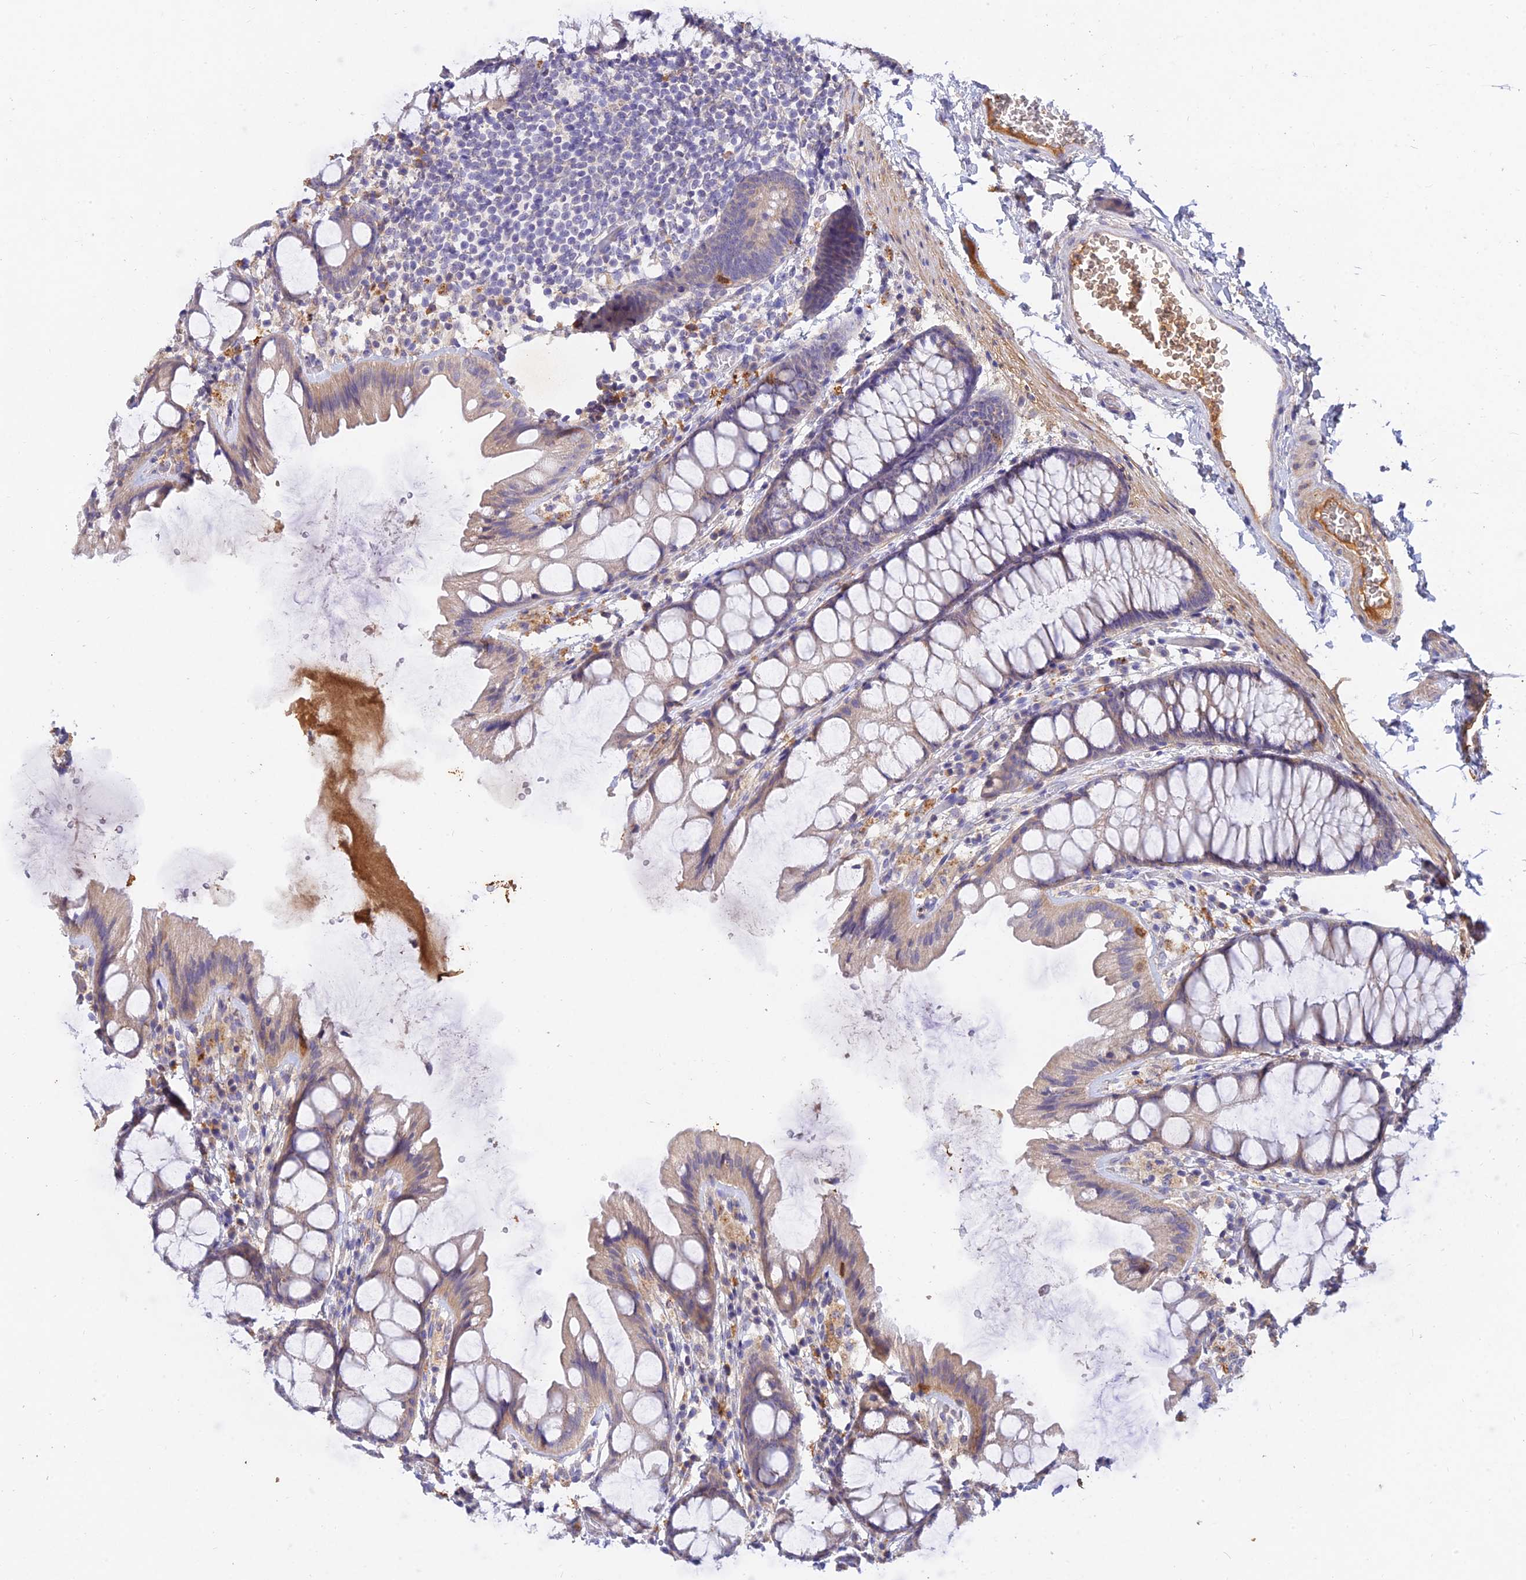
{"staining": {"intensity": "moderate", "quantity": "25%-75%", "location": "cytoplasmic/membranous"}, "tissue": "colon", "cell_type": "Endothelial cells", "image_type": "normal", "snomed": [{"axis": "morphology", "description": "Normal tissue, NOS"}, {"axis": "topography", "description": "Colon"}], "caption": "Protein expression analysis of normal colon displays moderate cytoplasmic/membranous positivity in approximately 25%-75% of endothelial cells. (DAB IHC, brown staining for protein, blue staining for nuclei).", "gene": "ACSM5", "patient": {"sex": "male", "age": 47}}